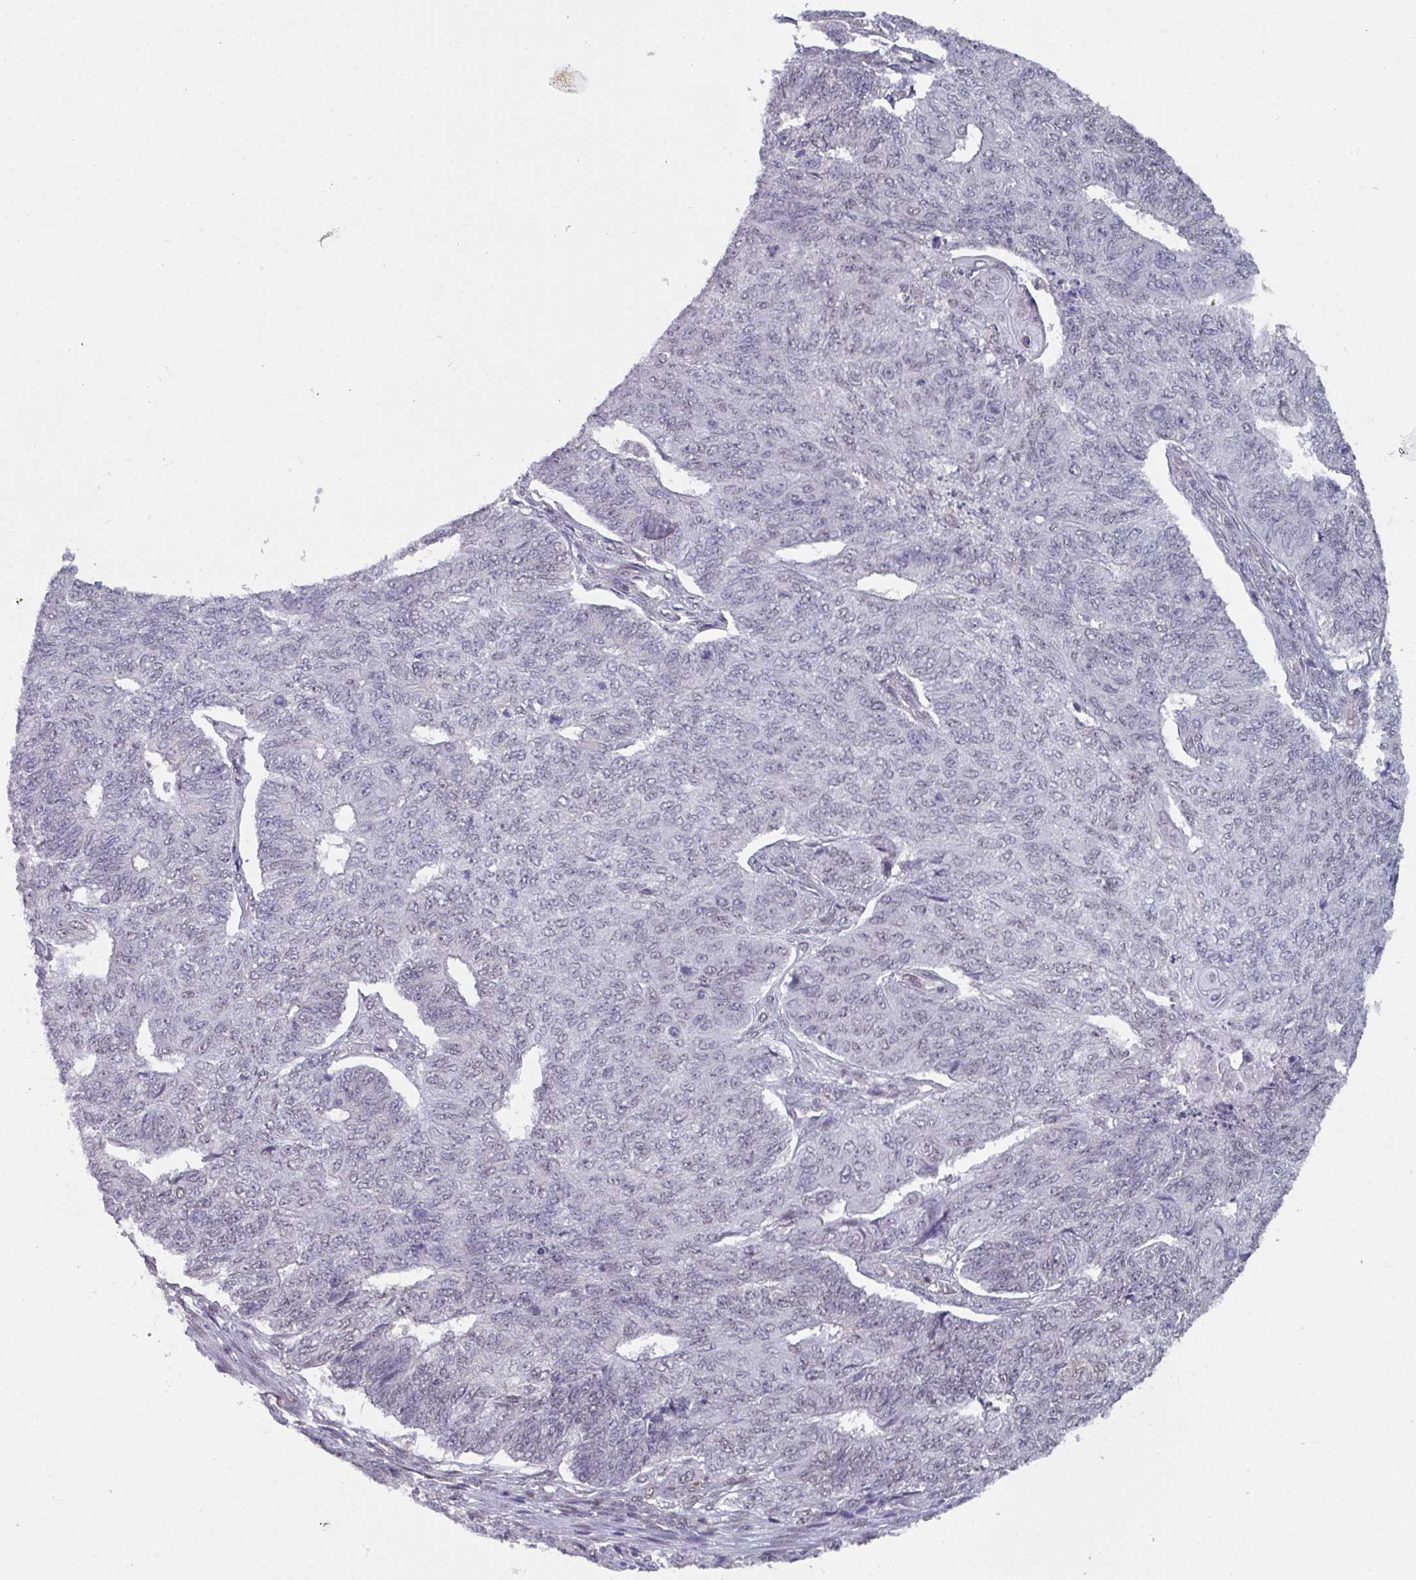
{"staining": {"intensity": "negative", "quantity": "none", "location": "none"}, "tissue": "endometrial cancer", "cell_type": "Tumor cells", "image_type": "cancer", "snomed": [{"axis": "morphology", "description": "Adenocarcinoma, NOS"}, {"axis": "topography", "description": "Endometrium"}], "caption": "DAB immunohistochemical staining of human endometrial cancer (adenocarcinoma) reveals no significant expression in tumor cells. Brightfield microscopy of immunohistochemistry stained with DAB (brown) and hematoxylin (blue), captured at high magnification.", "gene": "RASAL3", "patient": {"sex": "female", "age": 32}}